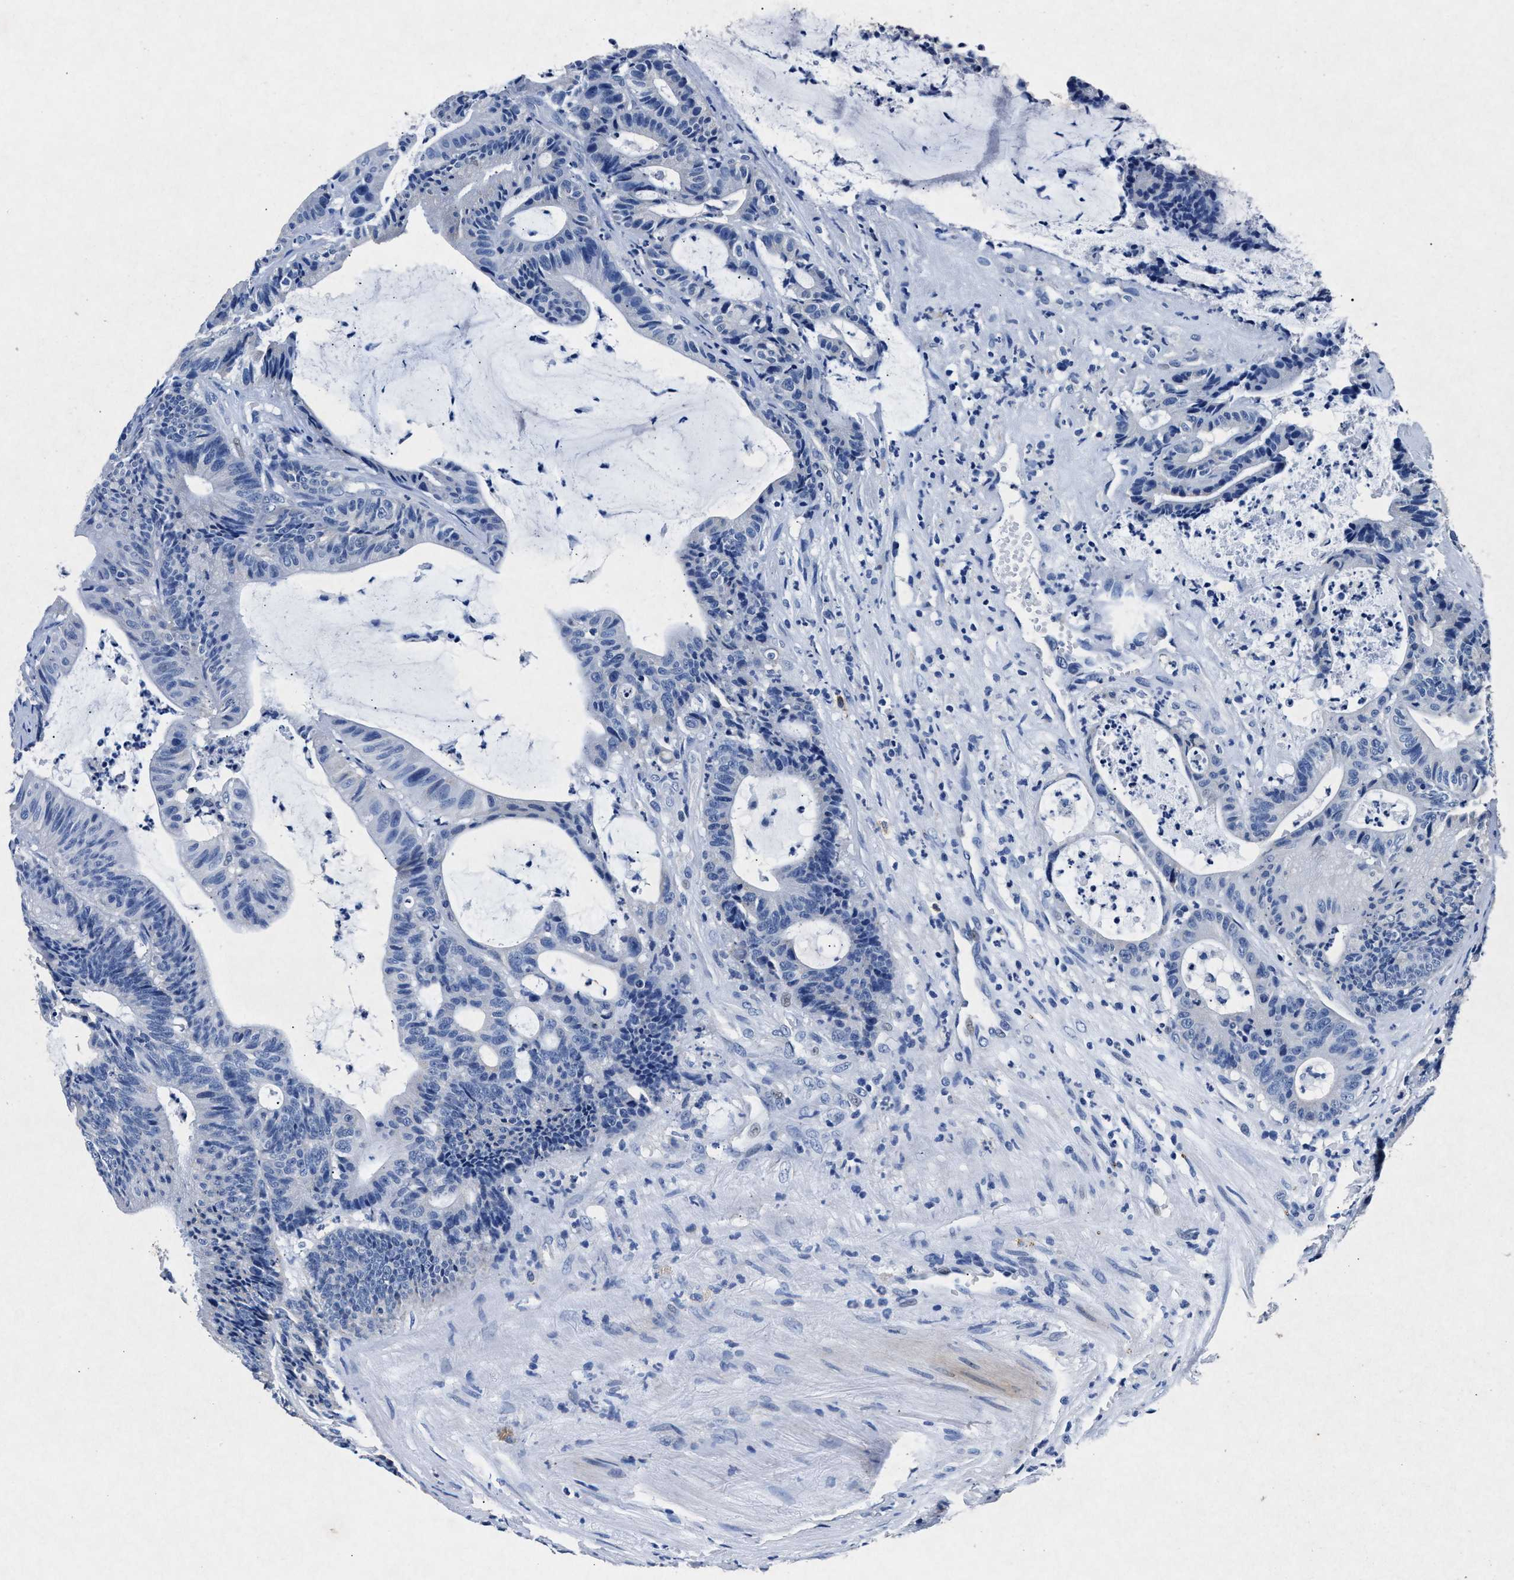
{"staining": {"intensity": "negative", "quantity": "none", "location": "none"}, "tissue": "colorectal cancer", "cell_type": "Tumor cells", "image_type": "cancer", "snomed": [{"axis": "morphology", "description": "Adenocarcinoma, NOS"}, {"axis": "topography", "description": "Colon"}], "caption": "Protein analysis of colorectal cancer shows no significant positivity in tumor cells. The staining is performed using DAB (3,3'-diaminobenzidine) brown chromogen with nuclei counter-stained in using hematoxylin.", "gene": "MAP6", "patient": {"sex": "female", "age": 84}}